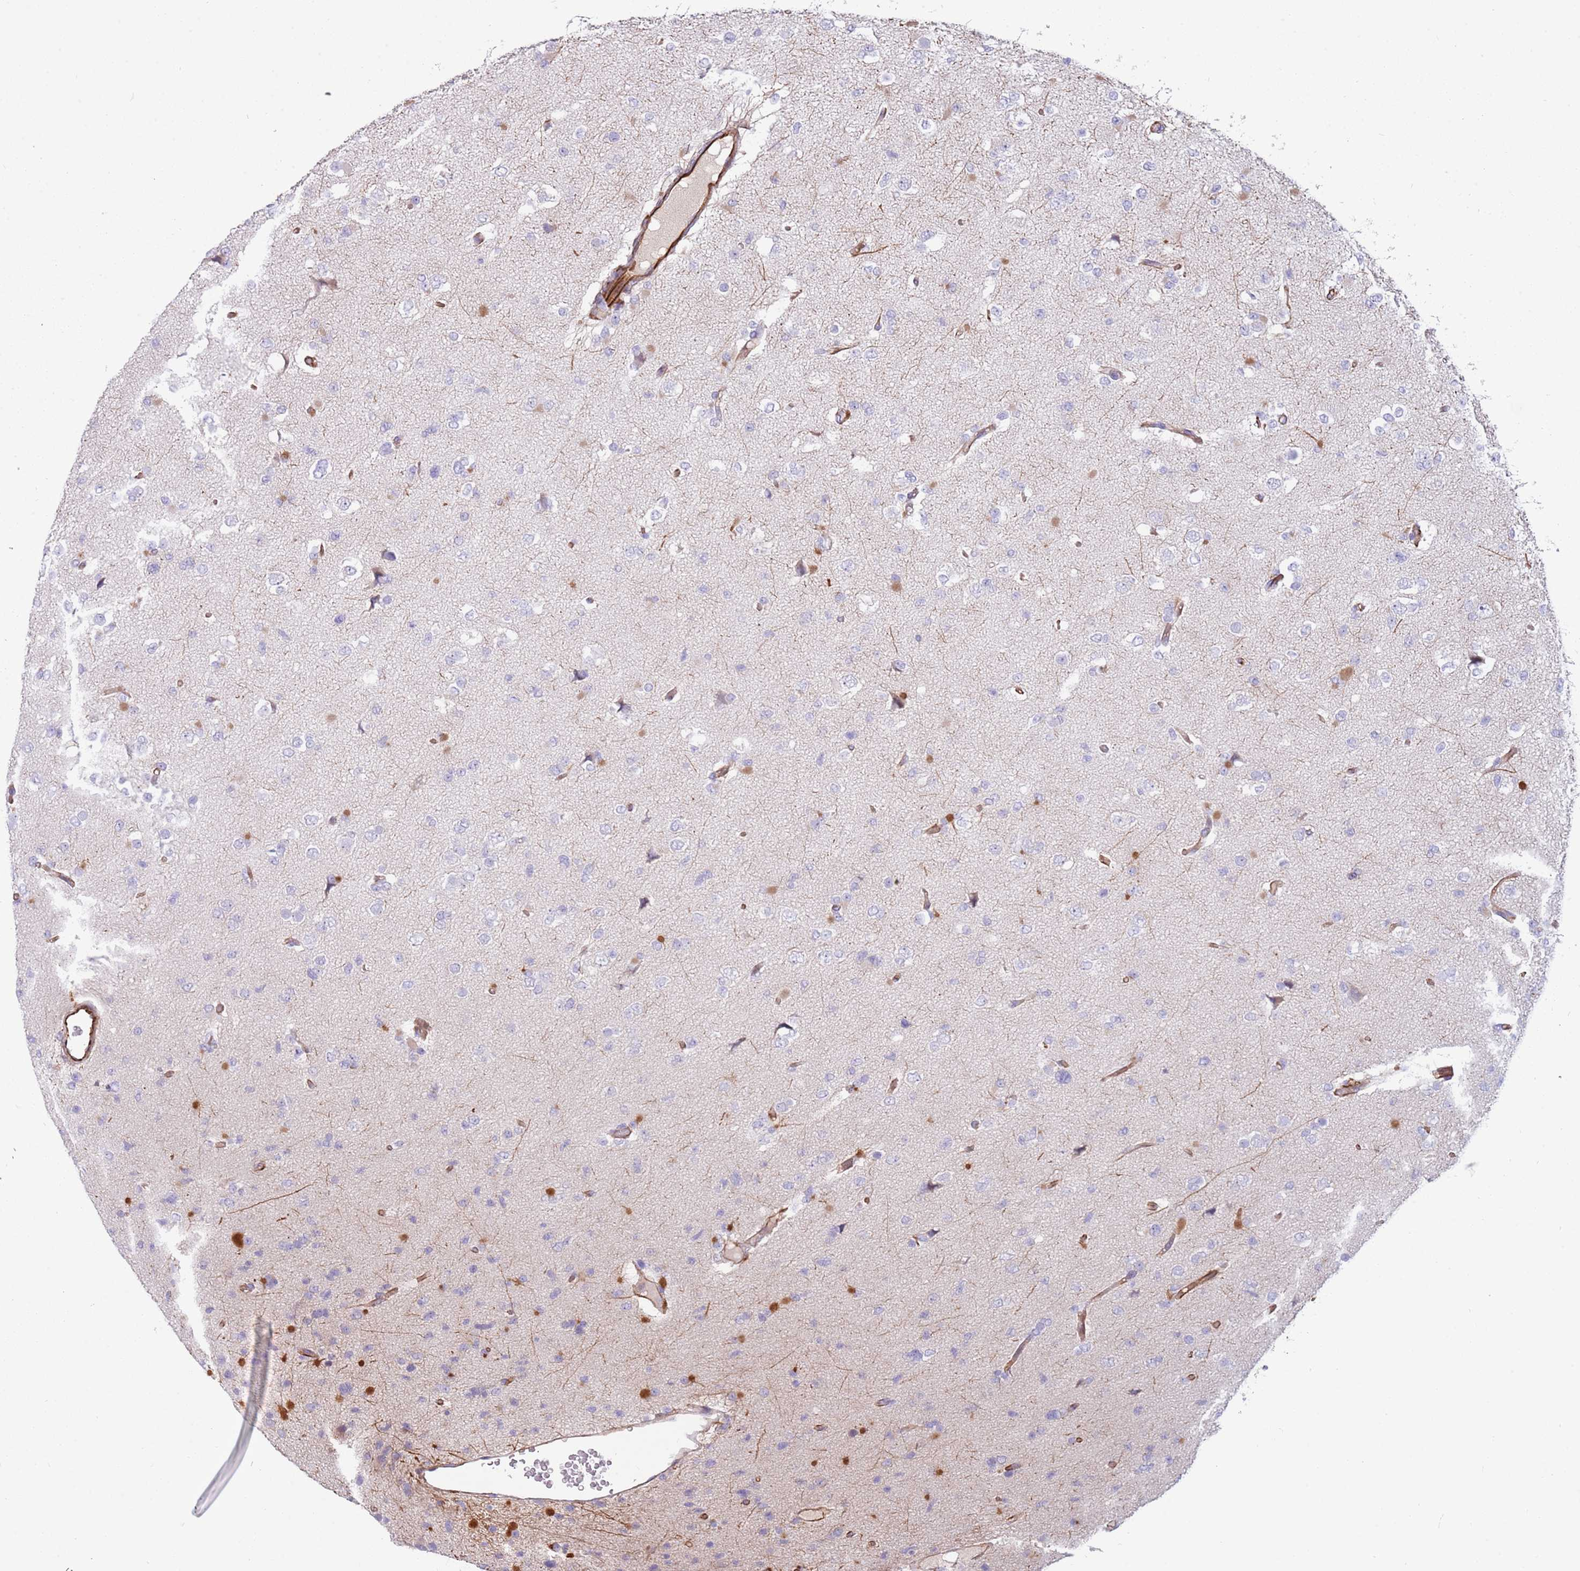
{"staining": {"intensity": "negative", "quantity": "none", "location": "none"}, "tissue": "glioma", "cell_type": "Tumor cells", "image_type": "cancer", "snomed": [{"axis": "morphology", "description": "Glioma, malignant, Low grade"}, {"axis": "topography", "description": "Brain"}], "caption": "Glioma was stained to show a protein in brown. There is no significant positivity in tumor cells. (Immunohistochemistry, brightfield microscopy, high magnification).", "gene": "MOGAT1", "patient": {"sex": "female", "age": 22}}